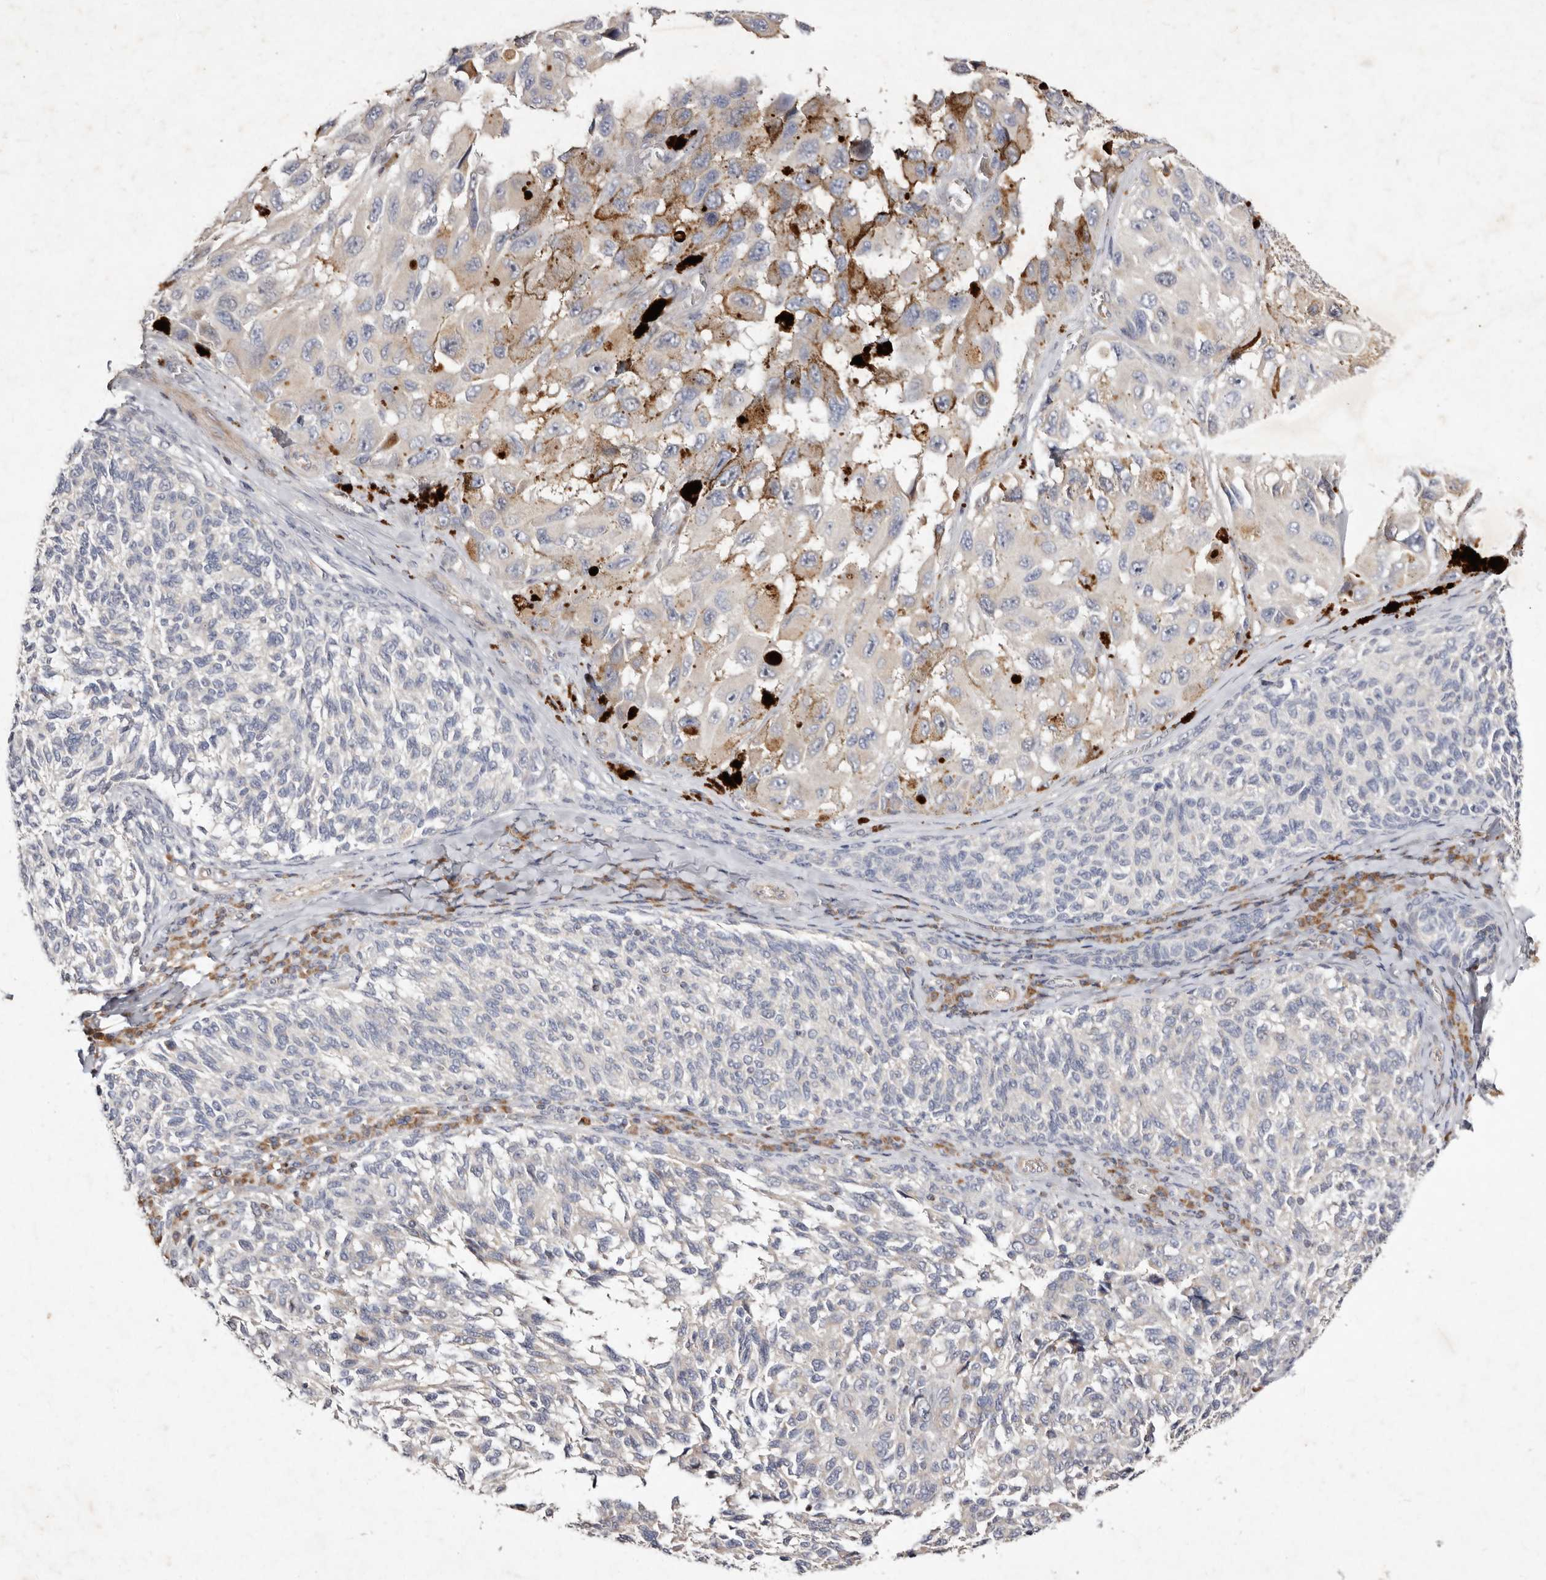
{"staining": {"intensity": "negative", "quantity": "none", "location": "none"}, "tissue": "melanoma", "cell_type": "Tumor cells", "image_type": "cancer", "snomed": [{"axis": "morphology", "description": "Malignant melanoma, NOS"}, {"axis": "topography", "description": "Skin"}], "caption": "A photomicrograph of malignant melanoma stained for a protein demonstrates no brown staining in tumor cells.", "gene": "SLC25A20", "patient": {"sex": "female", "age": 73}}